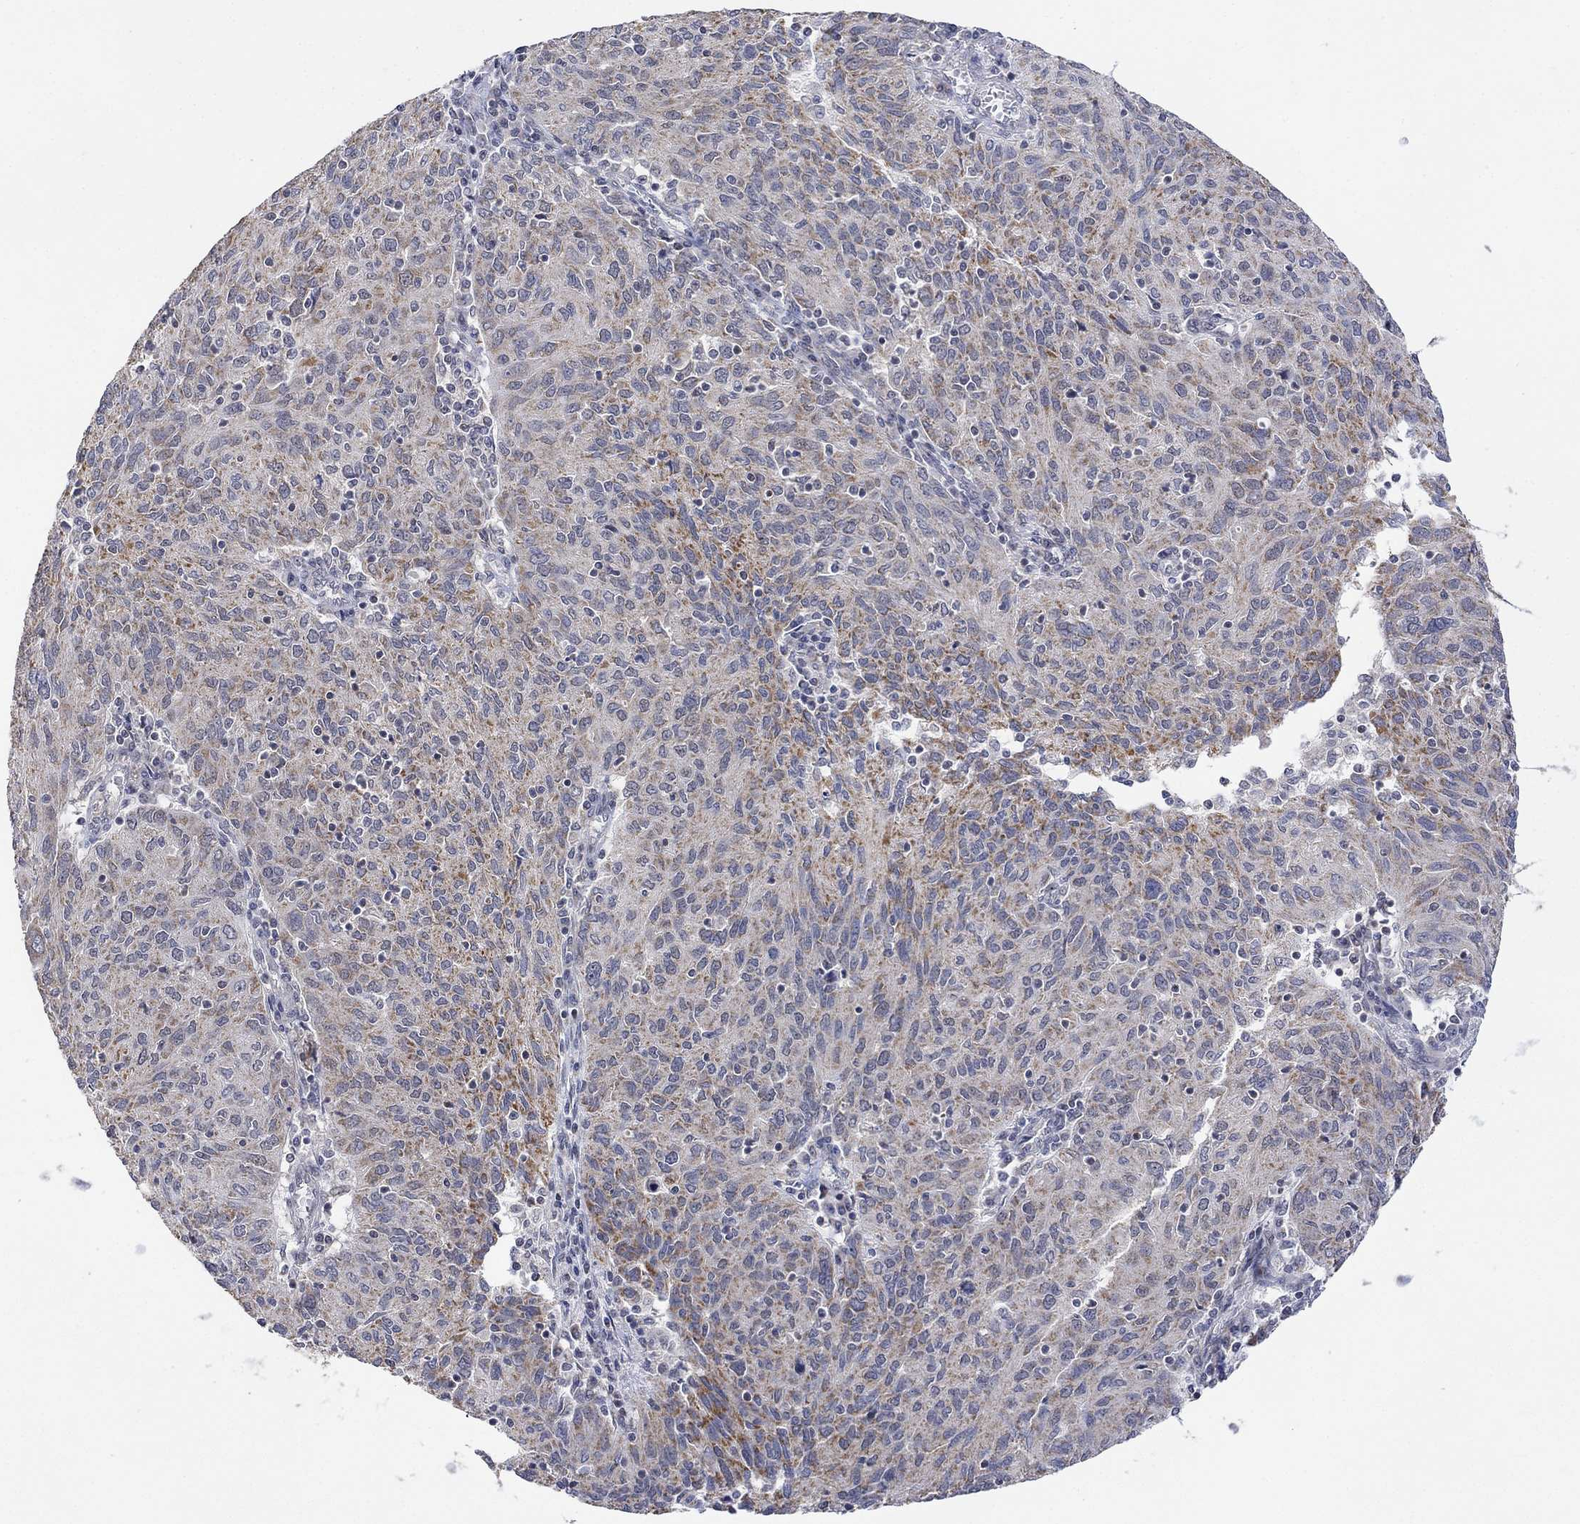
{"staining": {"intensity": "moderate", "quantity": "<25%", "location": "cytoplasmic/membranous"}, "tissue": "ovarian cancer", "cell_type": "Tumor cells", "image_type": "cancer", "snomed": [{"axis": "morphology", "description": "Carcinoma, endometroid"}, {"axis": "topography", "description": "Ovary"}], "caption": "IHC (DAB (3,3'-diaminobenzidine)) staining of ovarian cancer reveals moderate cytoplasmic/membranous protein positivity in approximately <25% of tumor cells. The staining was performed using DAB (3,3'-diaminobenzidine) to visualize the protein expression in brown, while the nuclei were stained in blue with hematoxylin (Magnification: 20x).", "gene": "SLC48A1", "patient": {"sex": "female", "age": 50}}